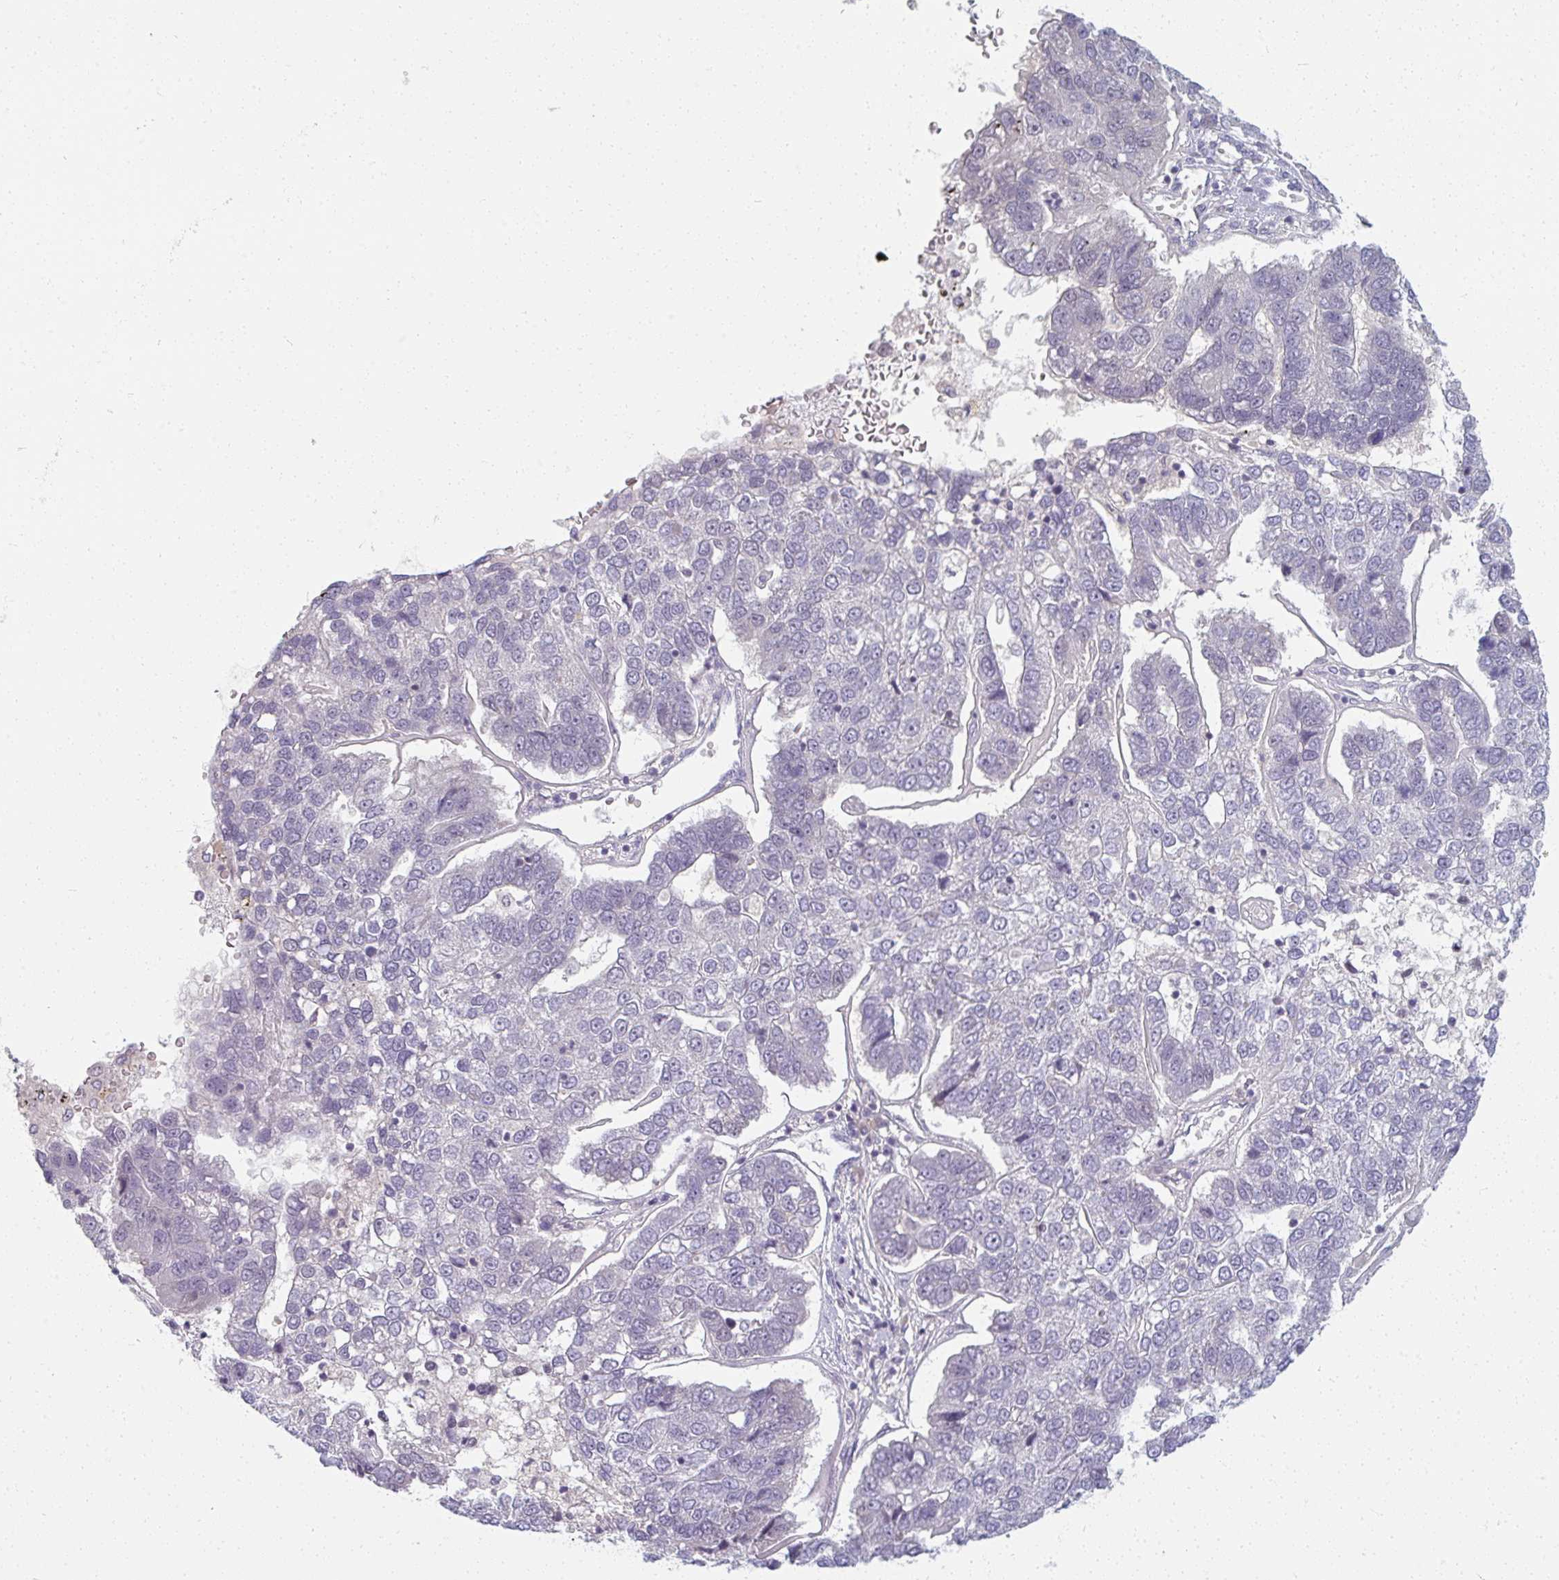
{"staining": {"intensity": "negative", "quantity": "none", "location": "none"}, "tissue": "pancreatic cancer", "cell_type": "Tumor cells", "image_type": "cancer", "snomed": [{"axis": "morphology", "description": "Adenocarcinoma, NOS"}, {"axis": "topography", "description": "Pancreas"}], "caption": "DAB immunohistochemical staining of pancreatic cancer reveals no significant staining in tumor cells. (Stains: DAB (3,3'-diaminobenzidine) immunohistochemistry (IHC) with hematoxylin counter stain, Microscopy: brightfield microscopy at high magnification).", "gene": "PPFIA4", "patient": {"sex": "female", "age": 61}}